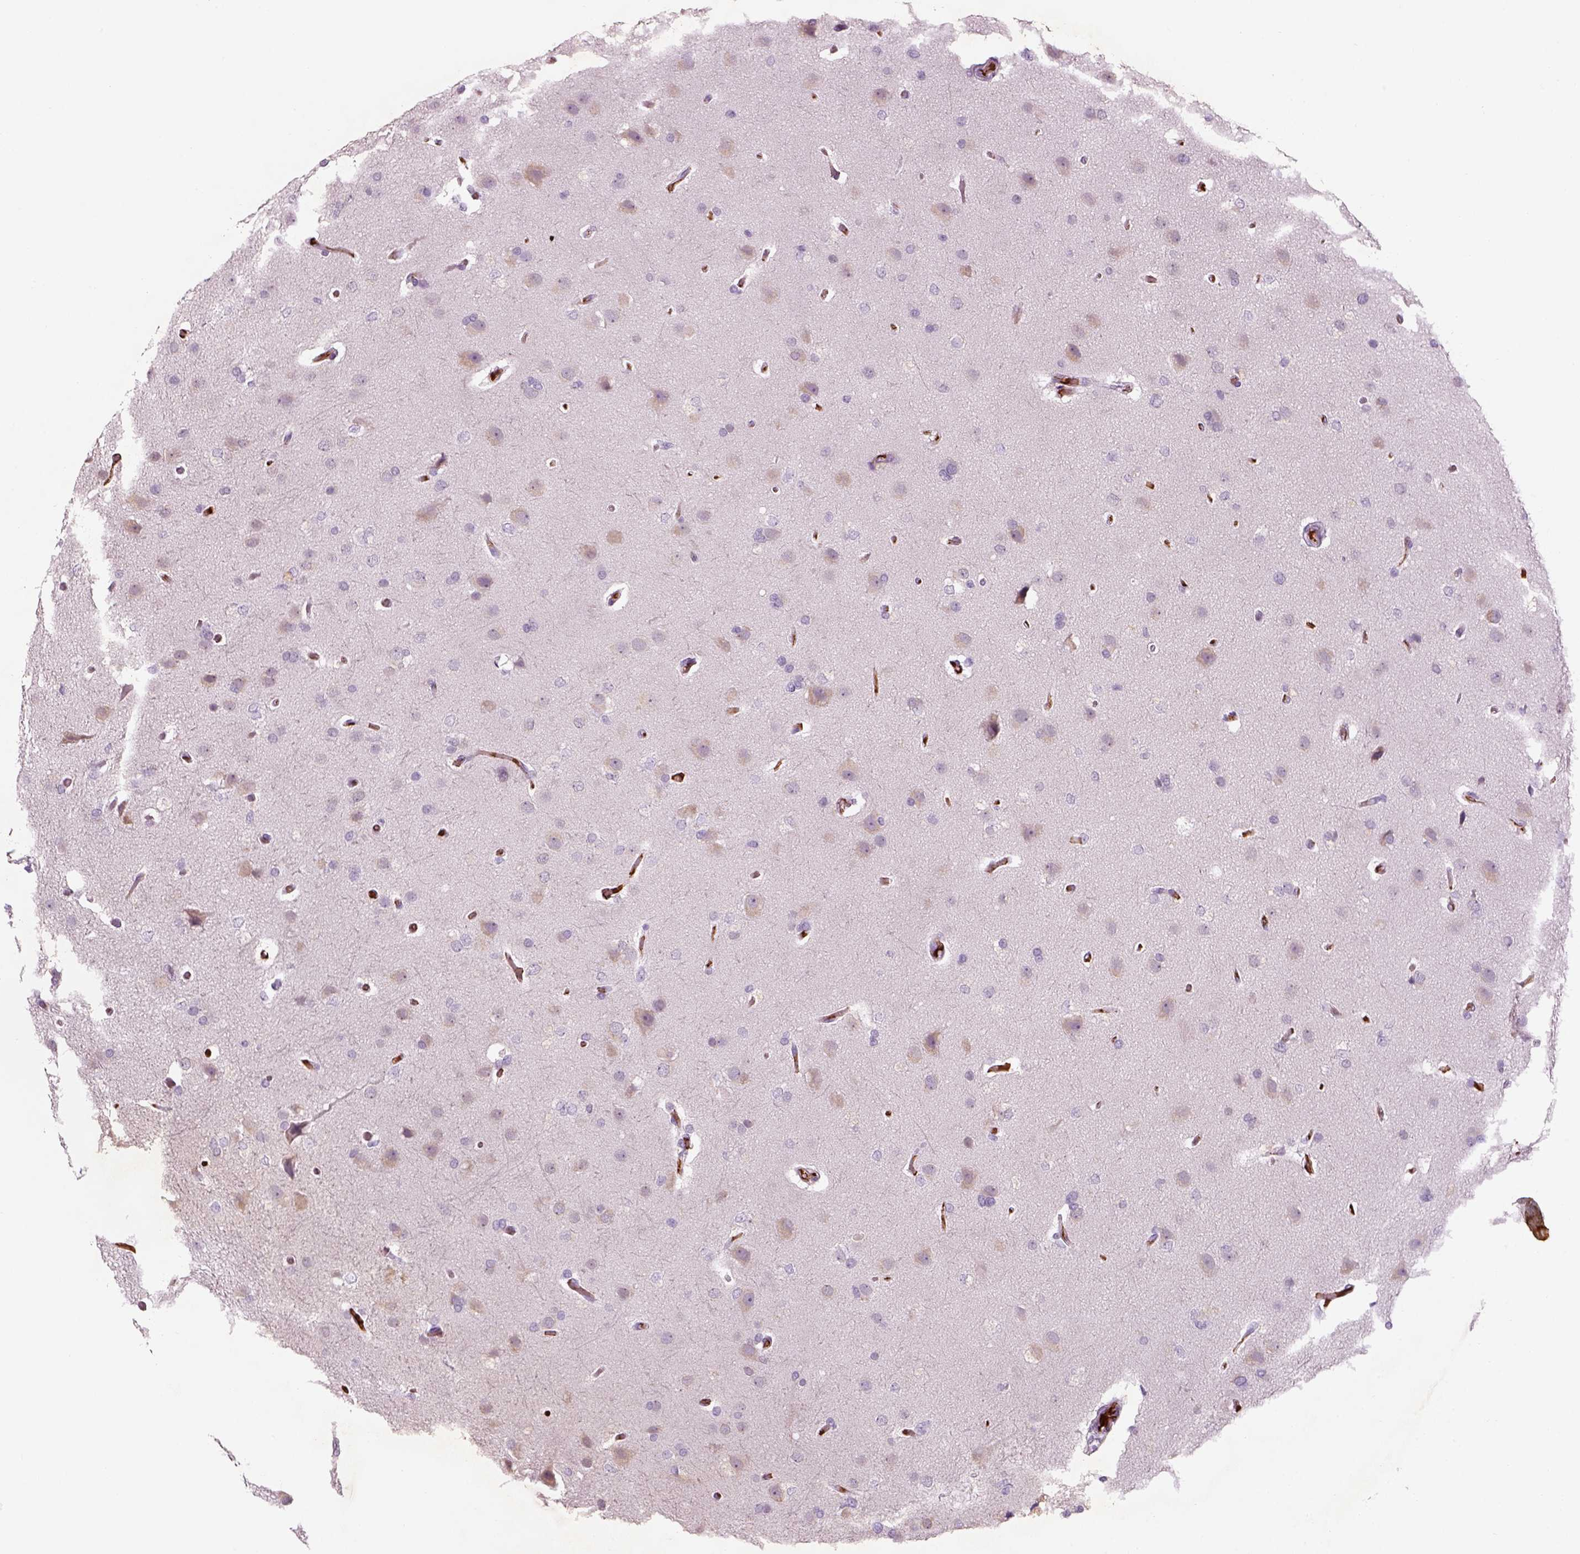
{"staining": {"intensity": "negative", "quantity": "none", "location": "none"}, "tissue": "glioma", "cell_type": "Tumor cells", "image_type": "cancer", "snomed": [{"axis": "morphology", "description": "Glioma, malignant, High grade"}, {"axis": "topography", "description": "Brain"}], "caption": "Tumor cells show no significant expression in glioma.", "gene": "PABPC1L2B", "patient": {"sex": "male", "age": 68}}